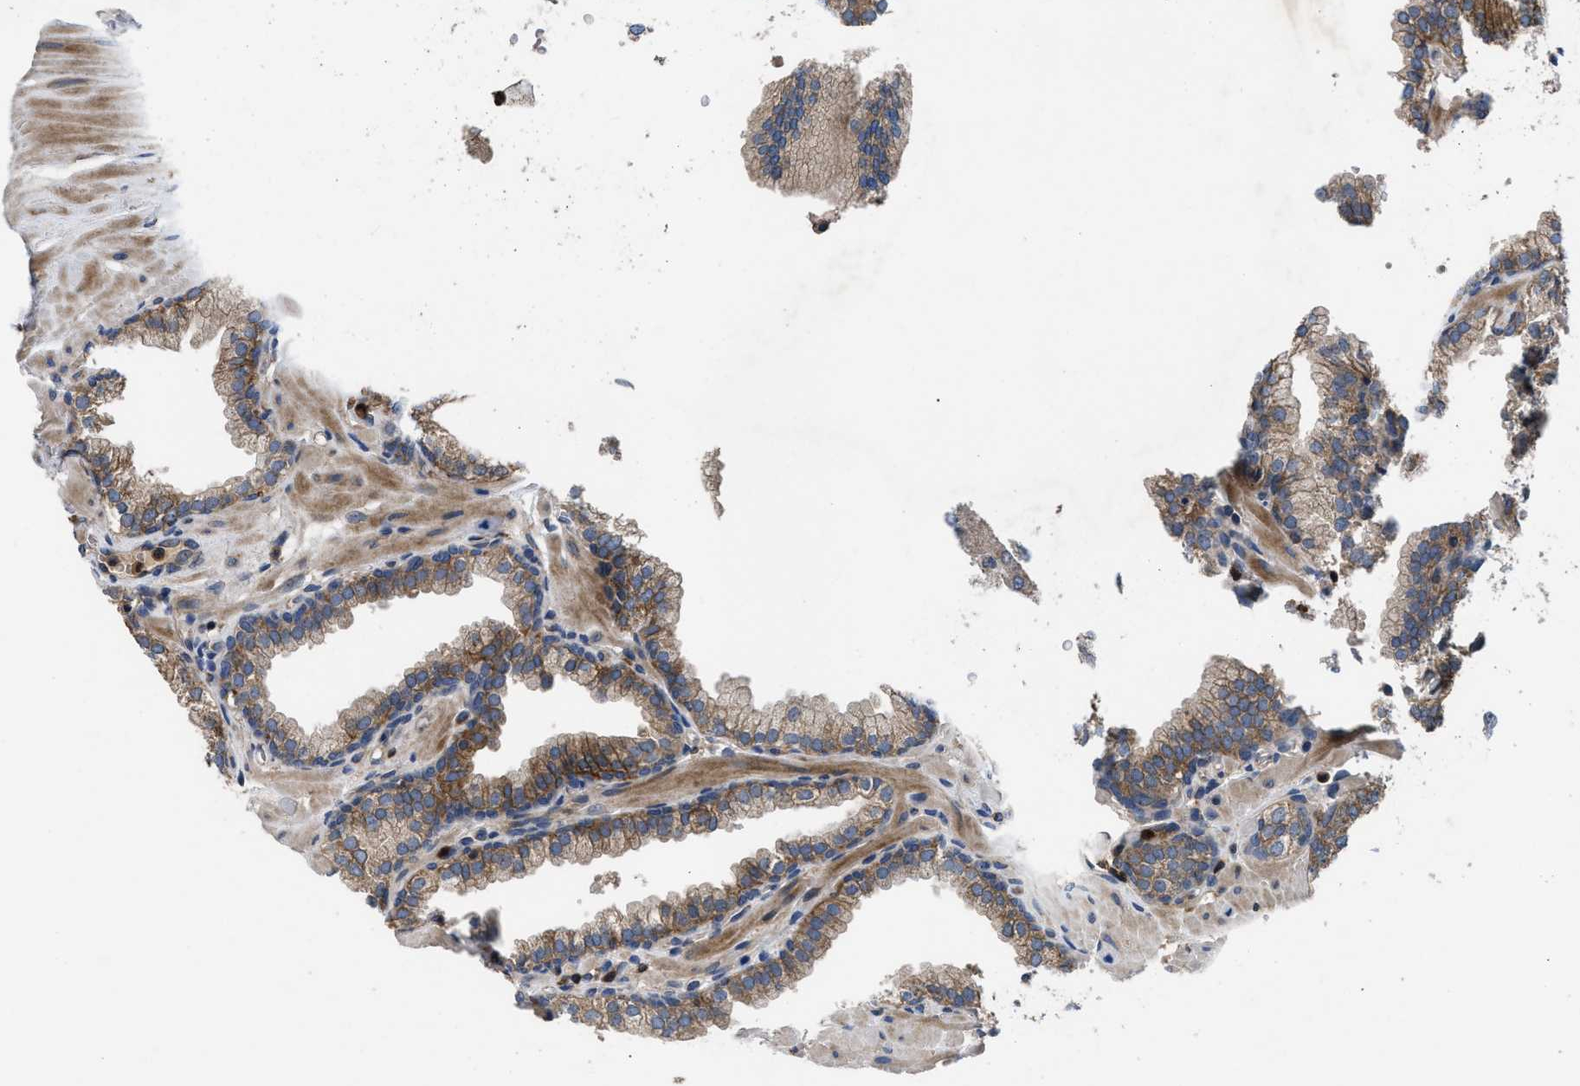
{"staining": {"intensity": "moderate", "quantity": ">75%", "location": "cytoplasmic/membranous"}, "tissue": "prostate", "cell_type": "Glandular cells", "image_type": "normal", "snomed": [{"axis": "morphology", "description": "Normal tissue, NOS"}, {"axis": "morphology", "description": "Urothelial carcinoma, Low grade"}, {"axis": "topography", "description": "Urinary bladder"}, {"axis": "topography", "description": "Prostate"}], "caption": "High-power microscopy captured an IHC histopathology image of benign prostate, revealing moderate cytoplasmic/membranous staining in approximately >75% of glandular cells.", "gene": "YBEY", "patient": {"sex": "male", "age": 60}}